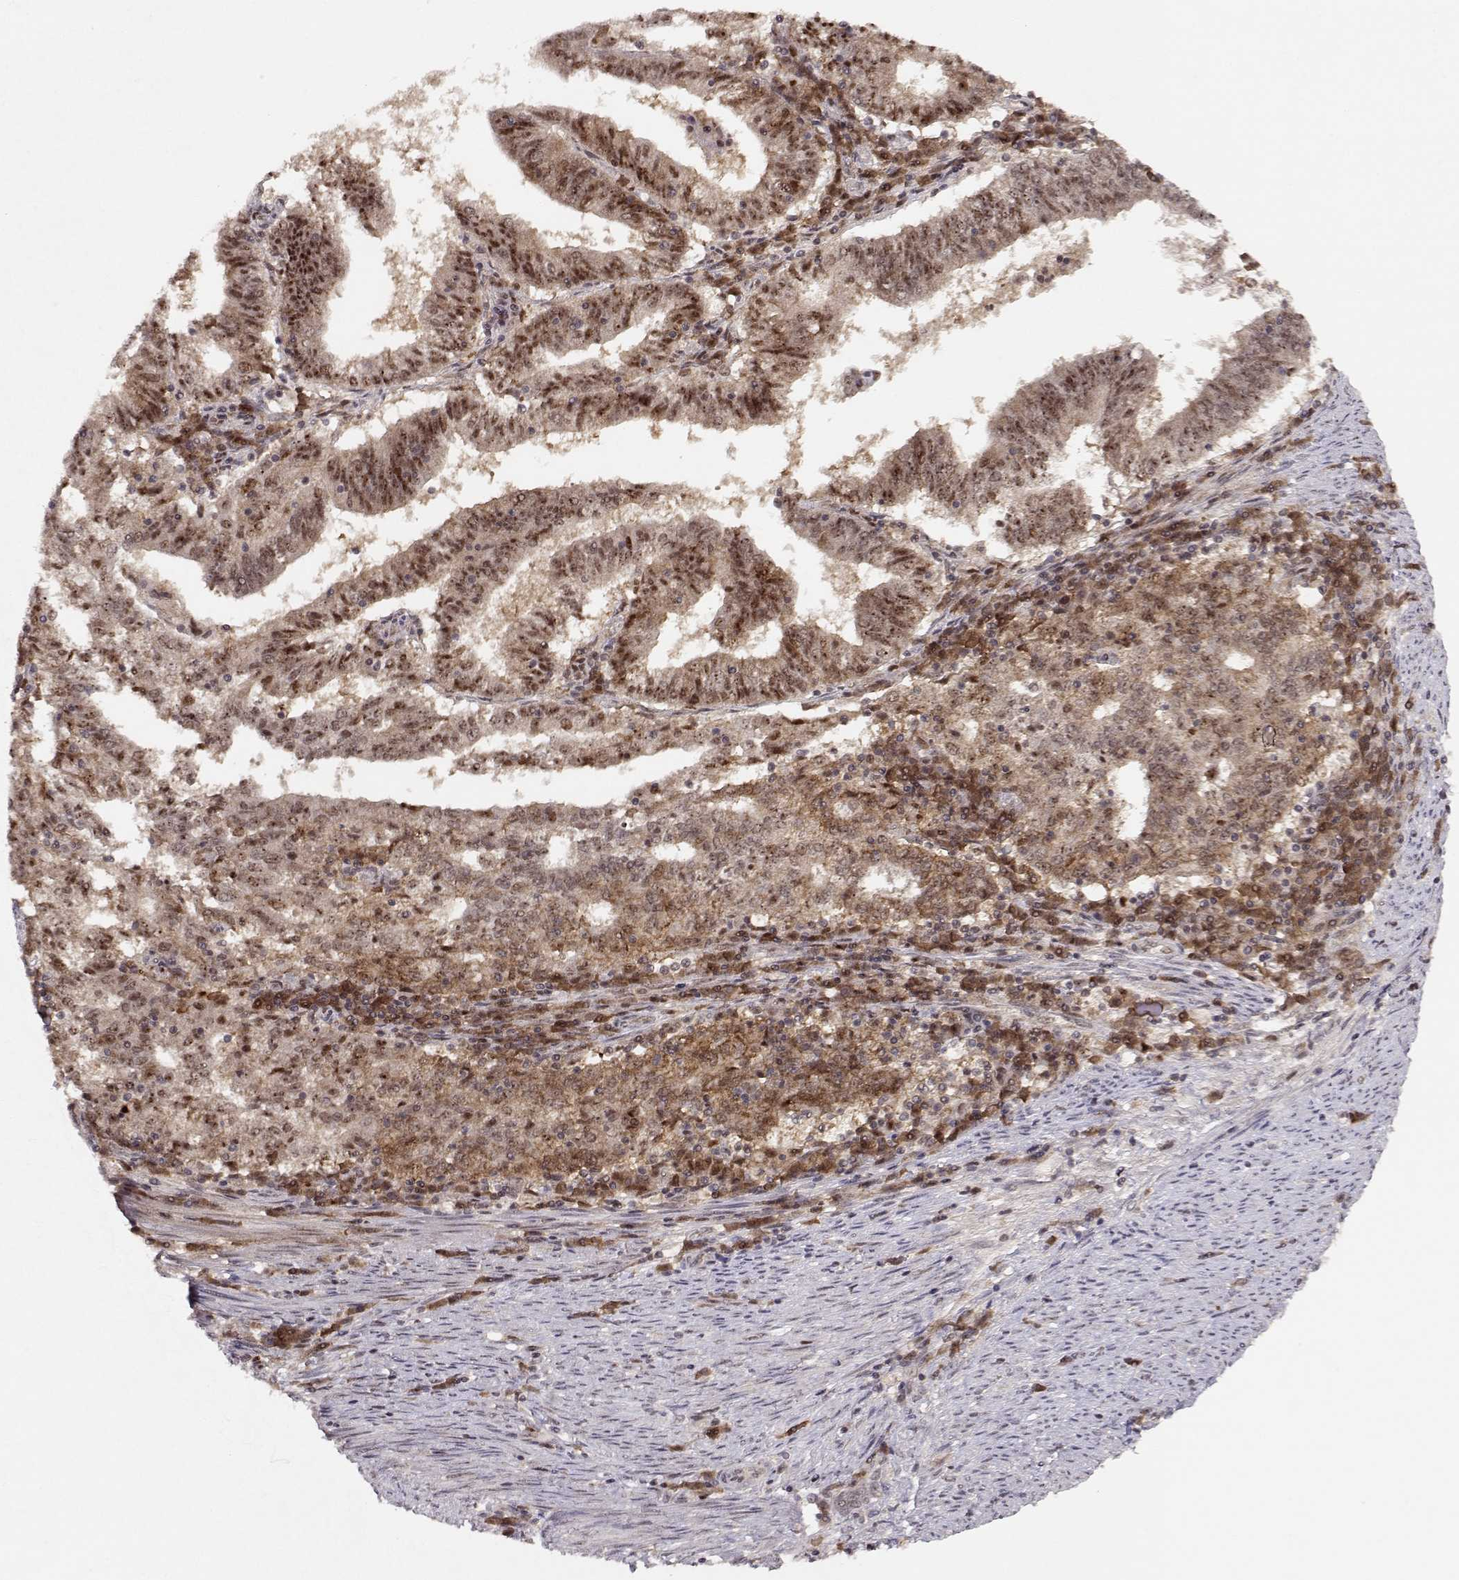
{"staining": {"intensity": "moderate", "quantity": ">75%", "location": "cytoplasmic/membranous,nuclear"}, "tissue": "endometrial cancer", "cell_type": "Tumor cells", "image_type": "cancer", "snomed": [{"axis": "morphology", "description": "Adenocarcinoma, NOS"}, {"axis": "topography", "description": "Endometrium"}], "caption": "Approximately >75% of tumor cells in endometrial cancer (adenocarcinoma) show moderate cytoplasmic/membranous and nuclear protein staining as visualized by brown immunohistochemical staining.", "gene": "CSNK2A1", "patient": {"sex": "female", "age": 82}}